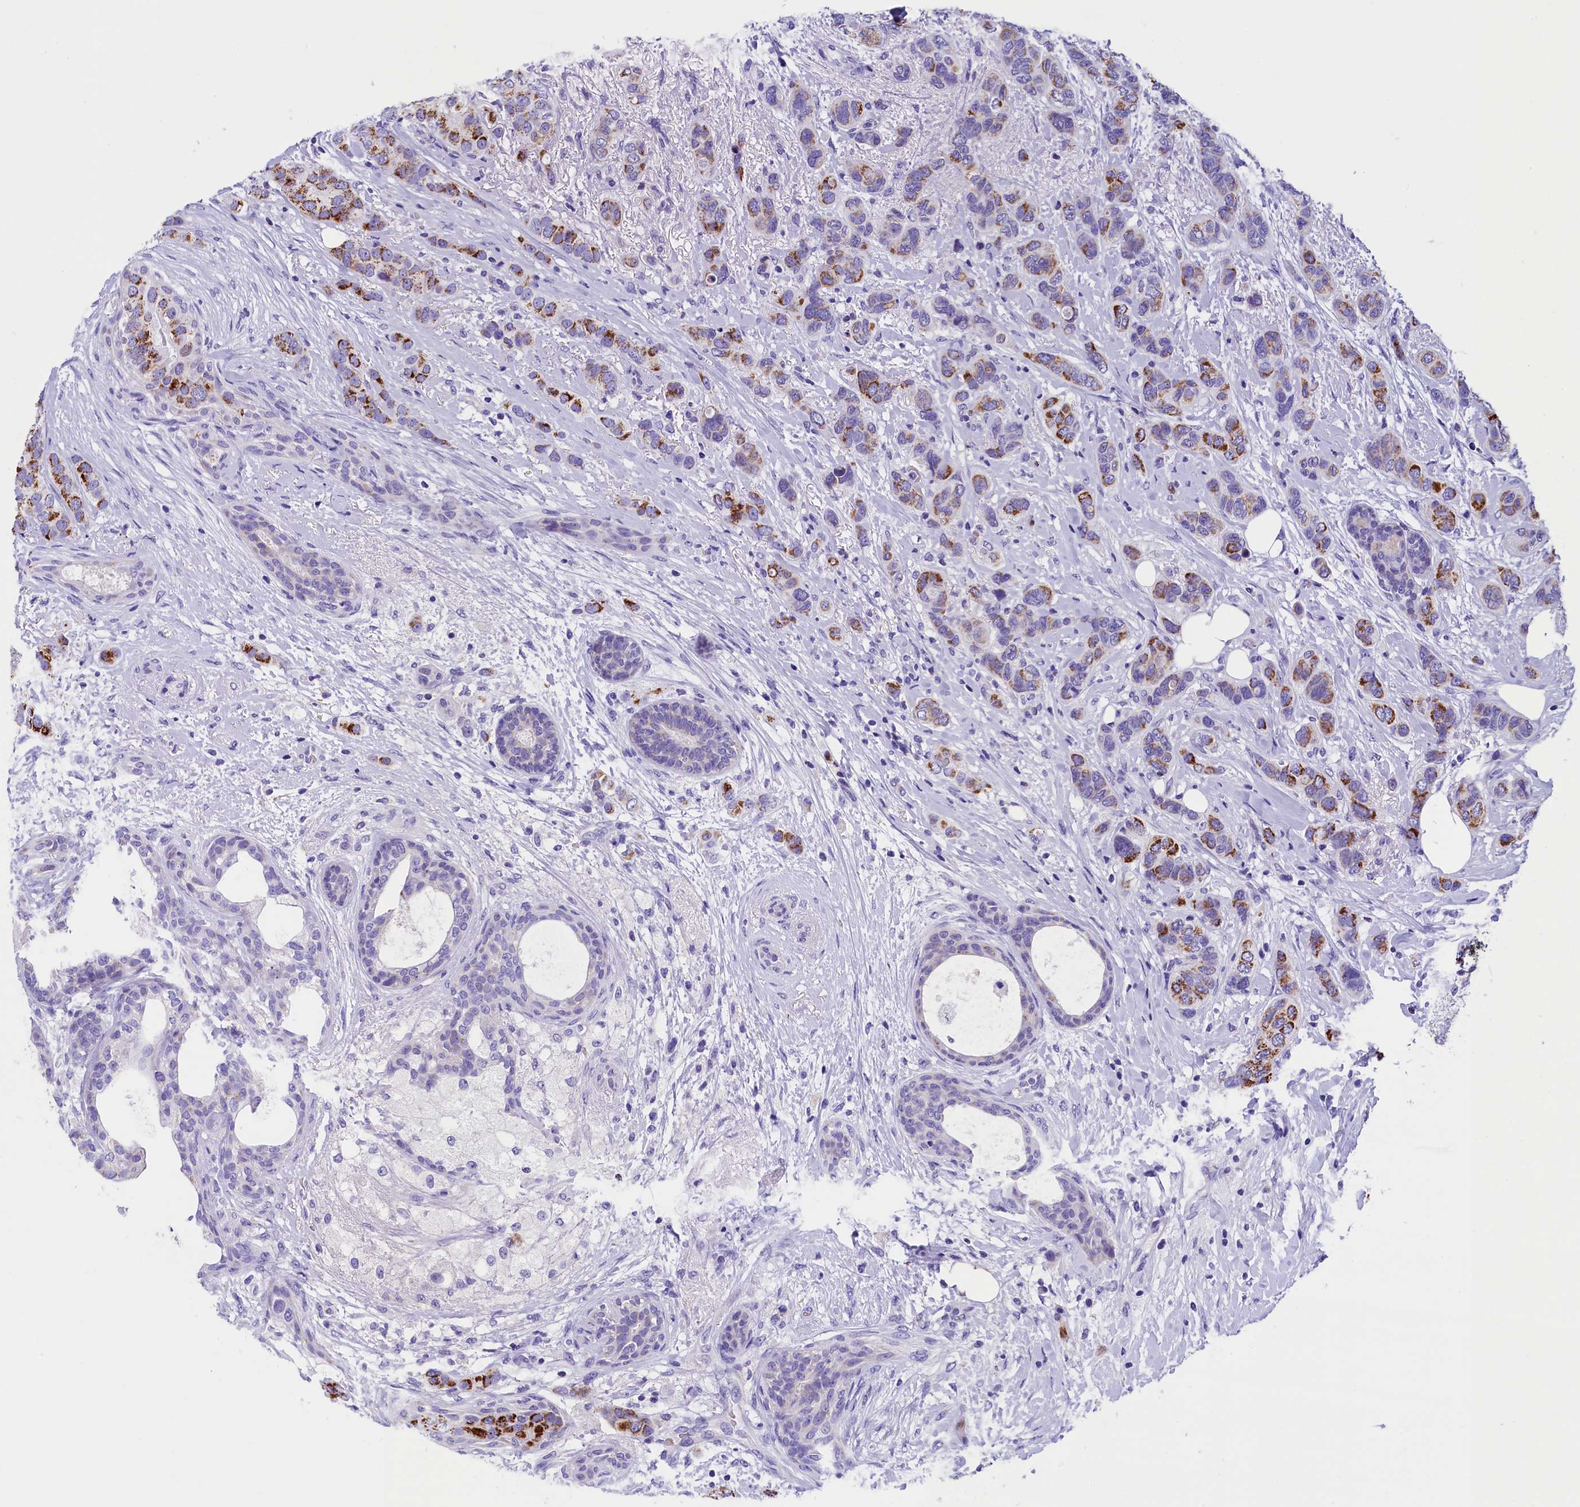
{"staining": {"intensity": "strong", "quantity": "25%-75%", "location": "cytoplasmic/membranous"}, "tissue": "breast cancer", "cell_type": "Tumor cells", "image_type": "cancer", "snomed": [{"axis": "morphology", "description": "Lobular carcinoma"}, {"axis": "topography", "description": "Breast"}], "caption": "Strong cytoplasmic/membranous staining is present in about 25%-75% of tumor cells in lobular carcinoma (breast). The staining is performed using DAB brown chromogen to label protein expression. The nuclei are counter-stained blue using hematoxylin.", "gene": "ABAT", "patient": {"sex": "female", "age": 51}}